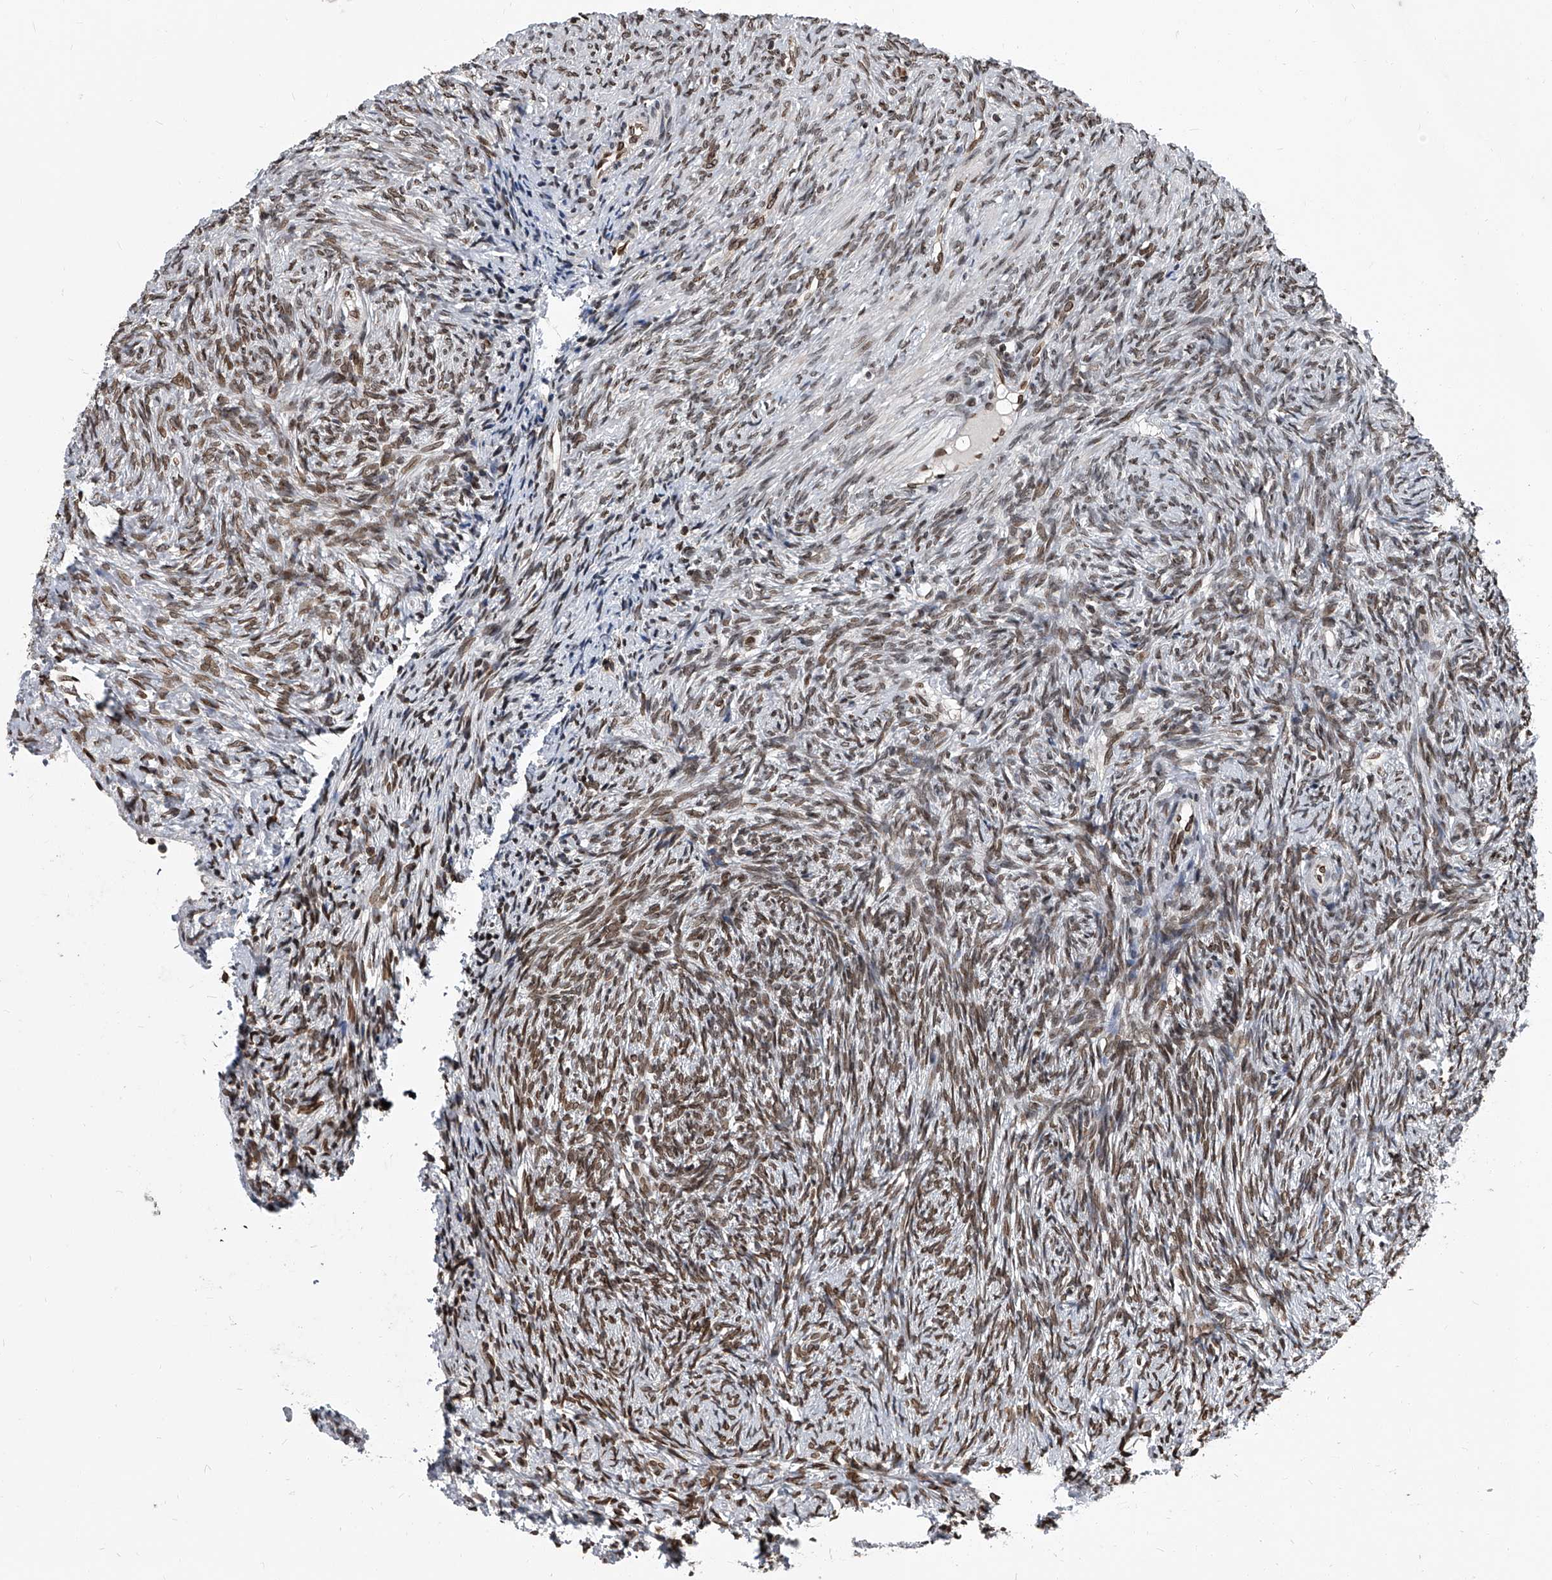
{"staining": {"intensity": "moderate", "quantity": ">75%", "location": "nuclear"}, "tissue": "ovary", "cell_type": "Ovarian stroma cells", "image_type": "normal", "snomed": [{"axis": "morphology", "description": "Normal tissue, NOS"}, {"axis": "topography", "description": "Ovary"}], "caption": "Immunohistochemistry image of normal ovary: ovary stained using immunohistochemistry (IHC) reveals medium levels of moderate protein expression localized specifically in the nuclear of ovarian stroma cells, appearing as a nuclear brown color.", "gene": "PHF20", "patient": {"sex": "female", "age": 41}}